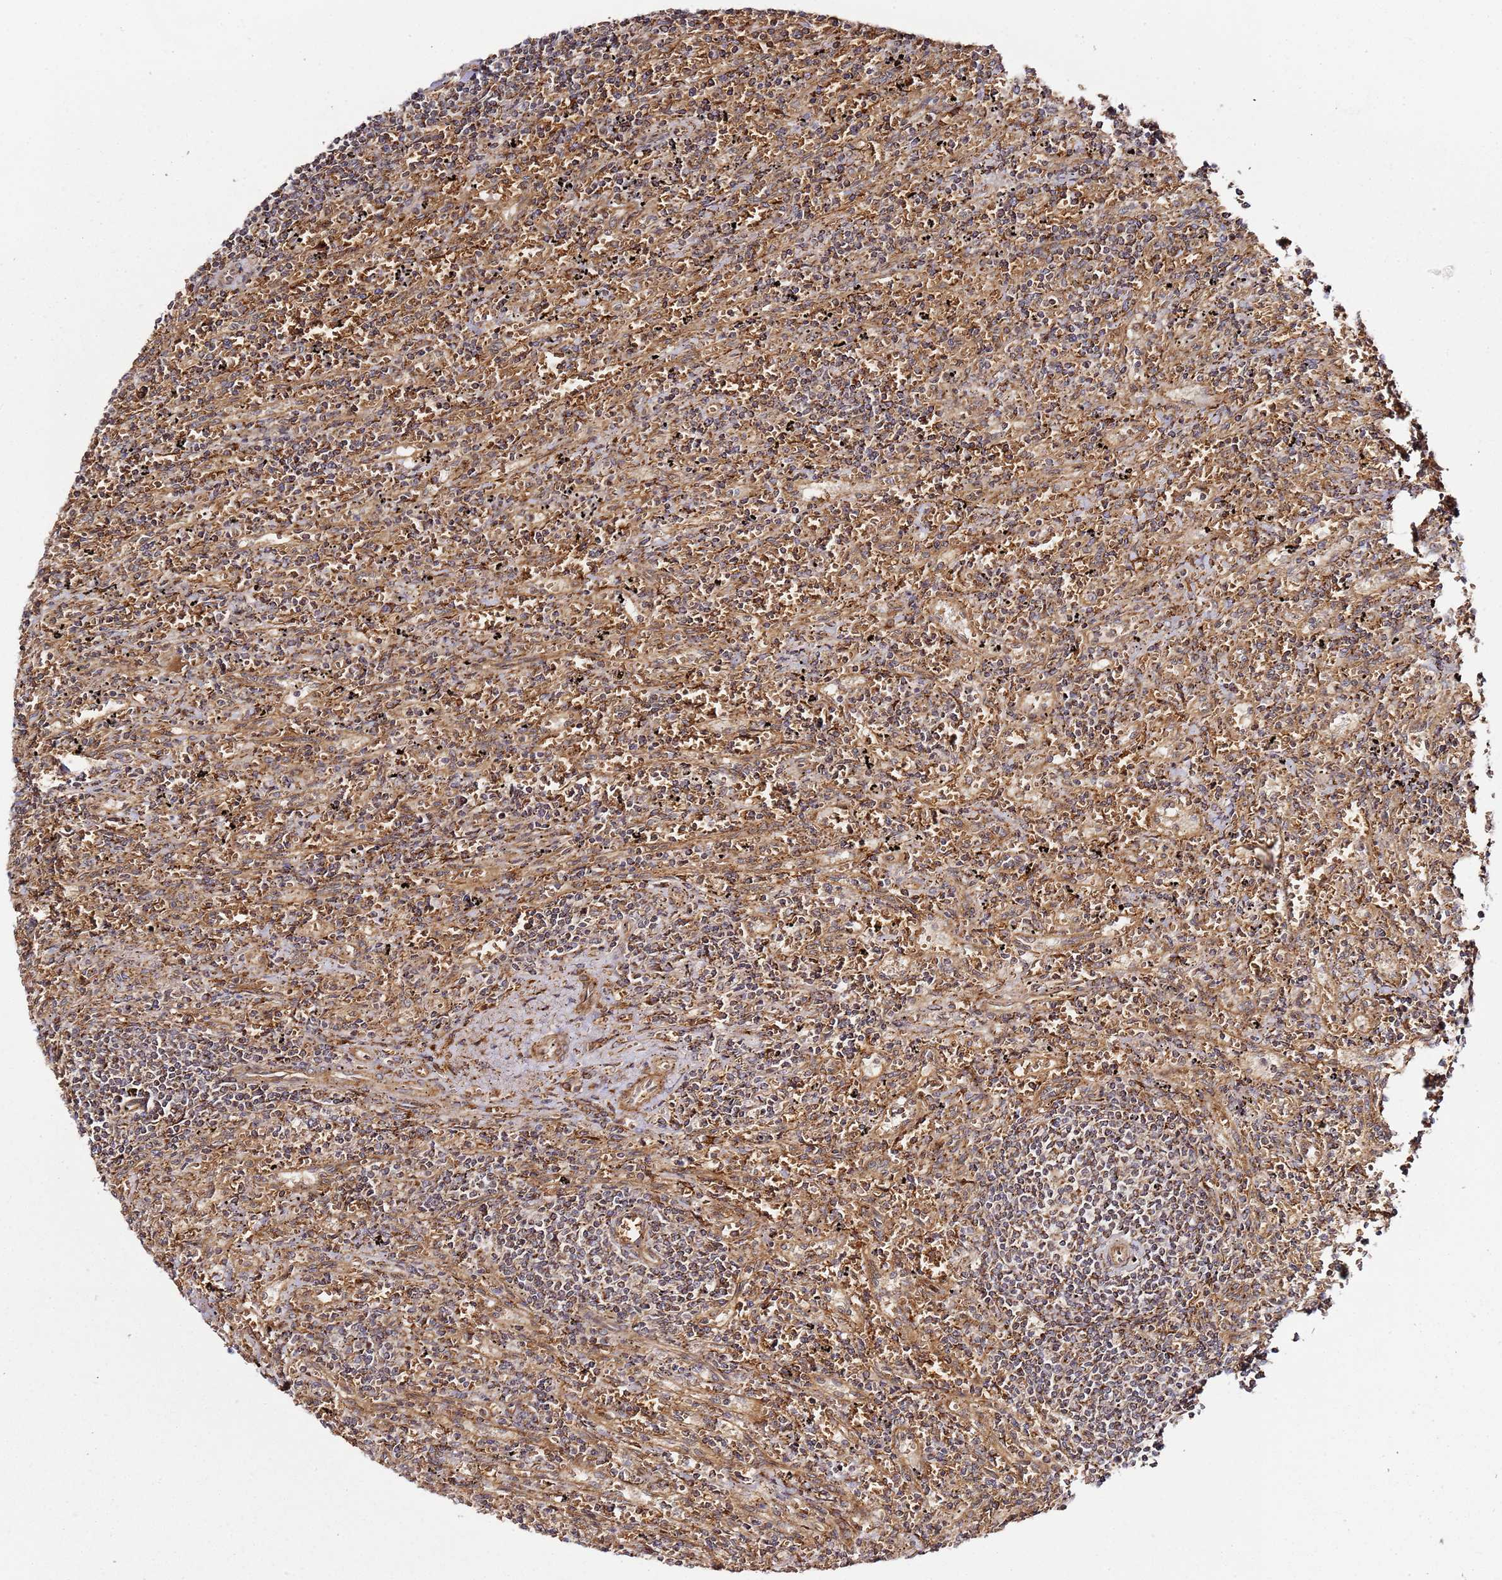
{"staining": {"intensity": "strong", "quantity": ">75%", "location": "cytoplasmic/membranous"}, "tissue": "lymphoma", "cell_type": "Tumor cells", "image_type": "cancer", "snomed": [{"axis": "morphology", "description": "Malignant lymphoma, non-Hodgkin's type, Low grade"}, {"axis": "topography", "description": "Spleen"}], "caption": "An IHC micrograph of tumor tissue is shown. Protein staining in brown highlights strong cytoplasmic/membranous positivity in low-grade malignant lymphoma, non-Hodgkin's type within tumor cells.", "gene": "TM2D2", "patient": {"sex": "male", "age": 76}}